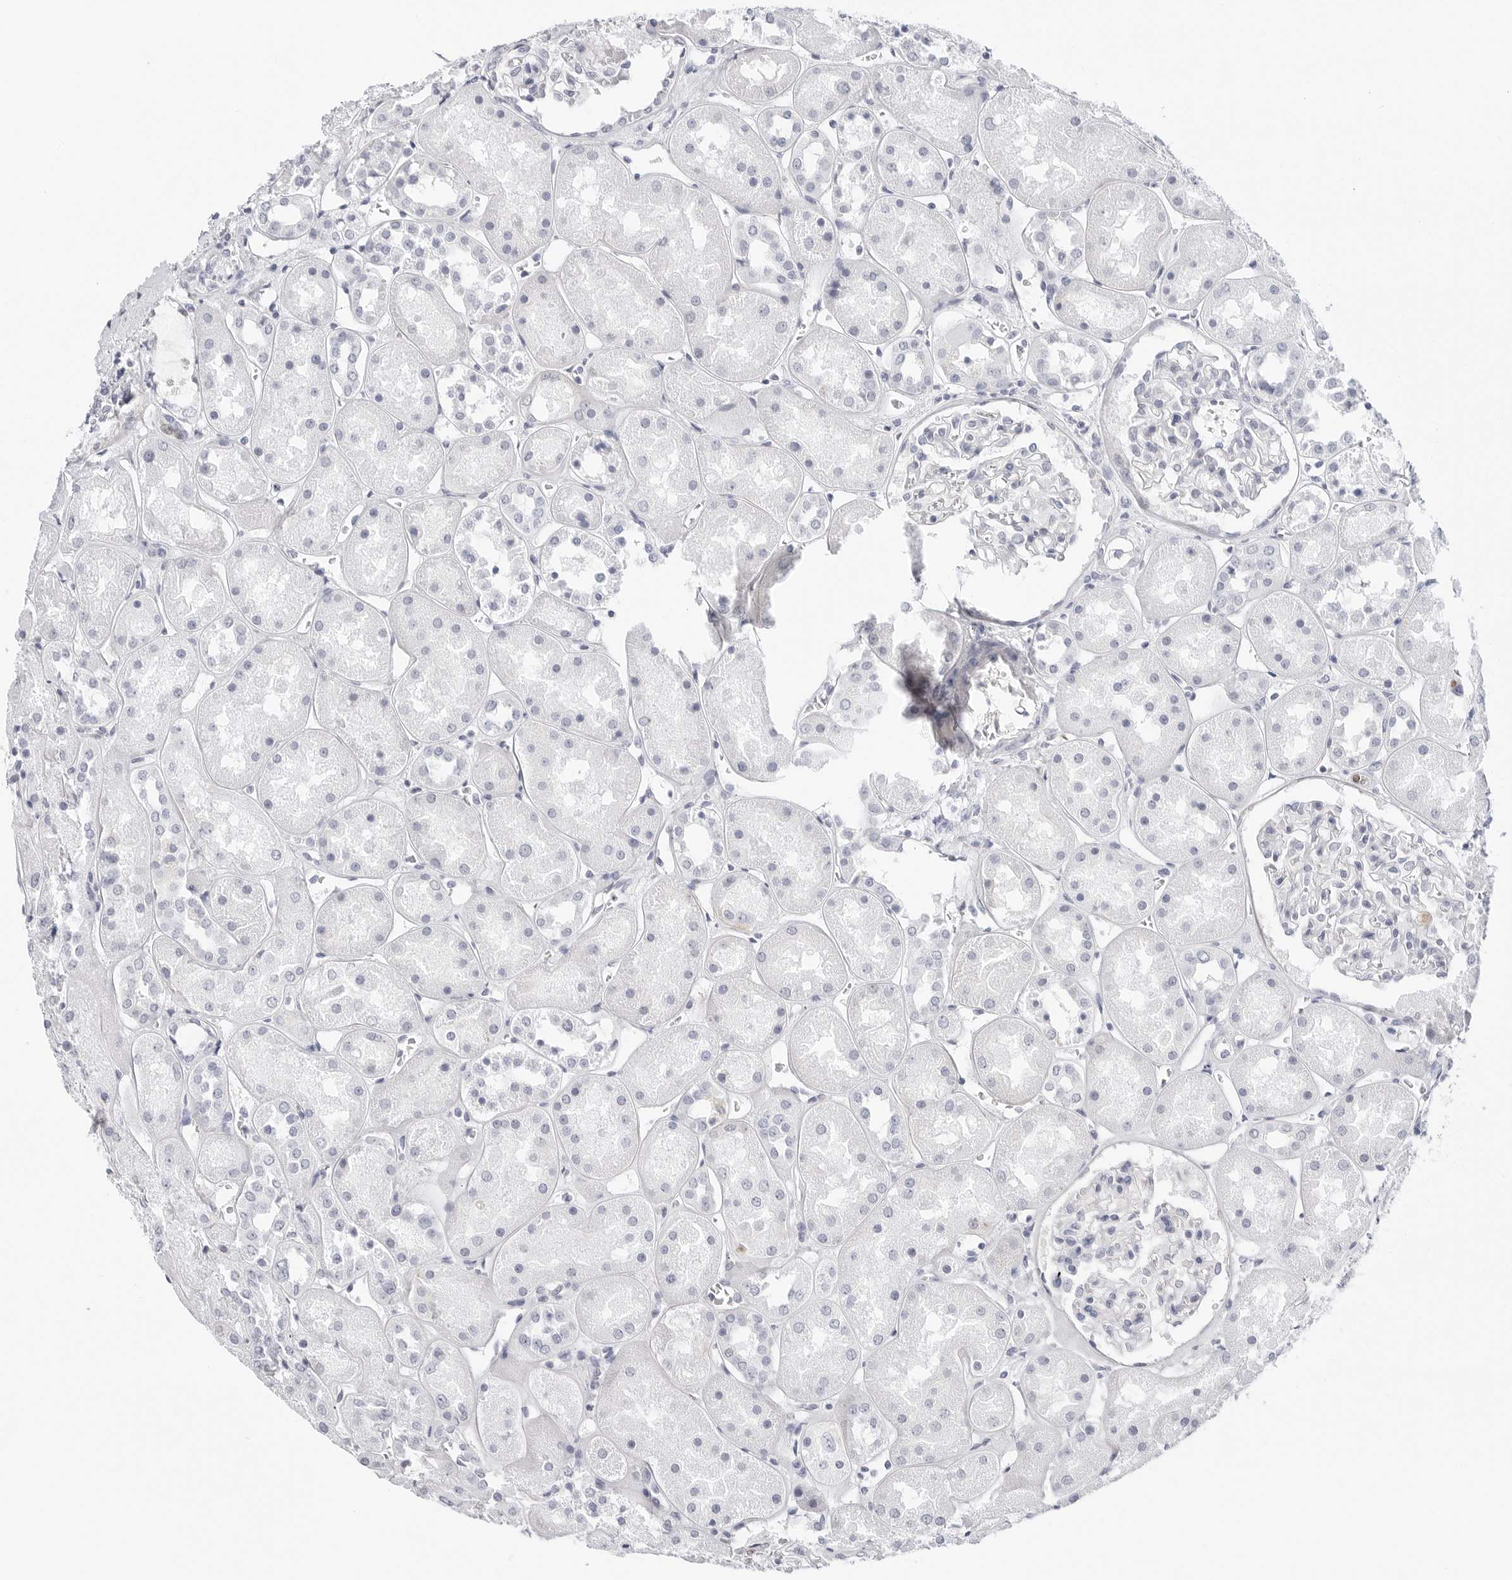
{"staining": {"intensity": "negative", "quantity": "none", "location": "none"}, "tissue": "kidney", "cell_type": "Cells in glomeruli", "image_type": "normal", "snomed": [{"axis": "morphology", "description": "Normal tissue, NOS"}, {"axis": "topography", "description": "Kidney"}], "caption": "Cells in glomeruli are negative for protein expression in benign human kidney. Nuclei are stained in blue.", "gene": "SLC19A1", "patient": {"sex": "male", "age": 70}}